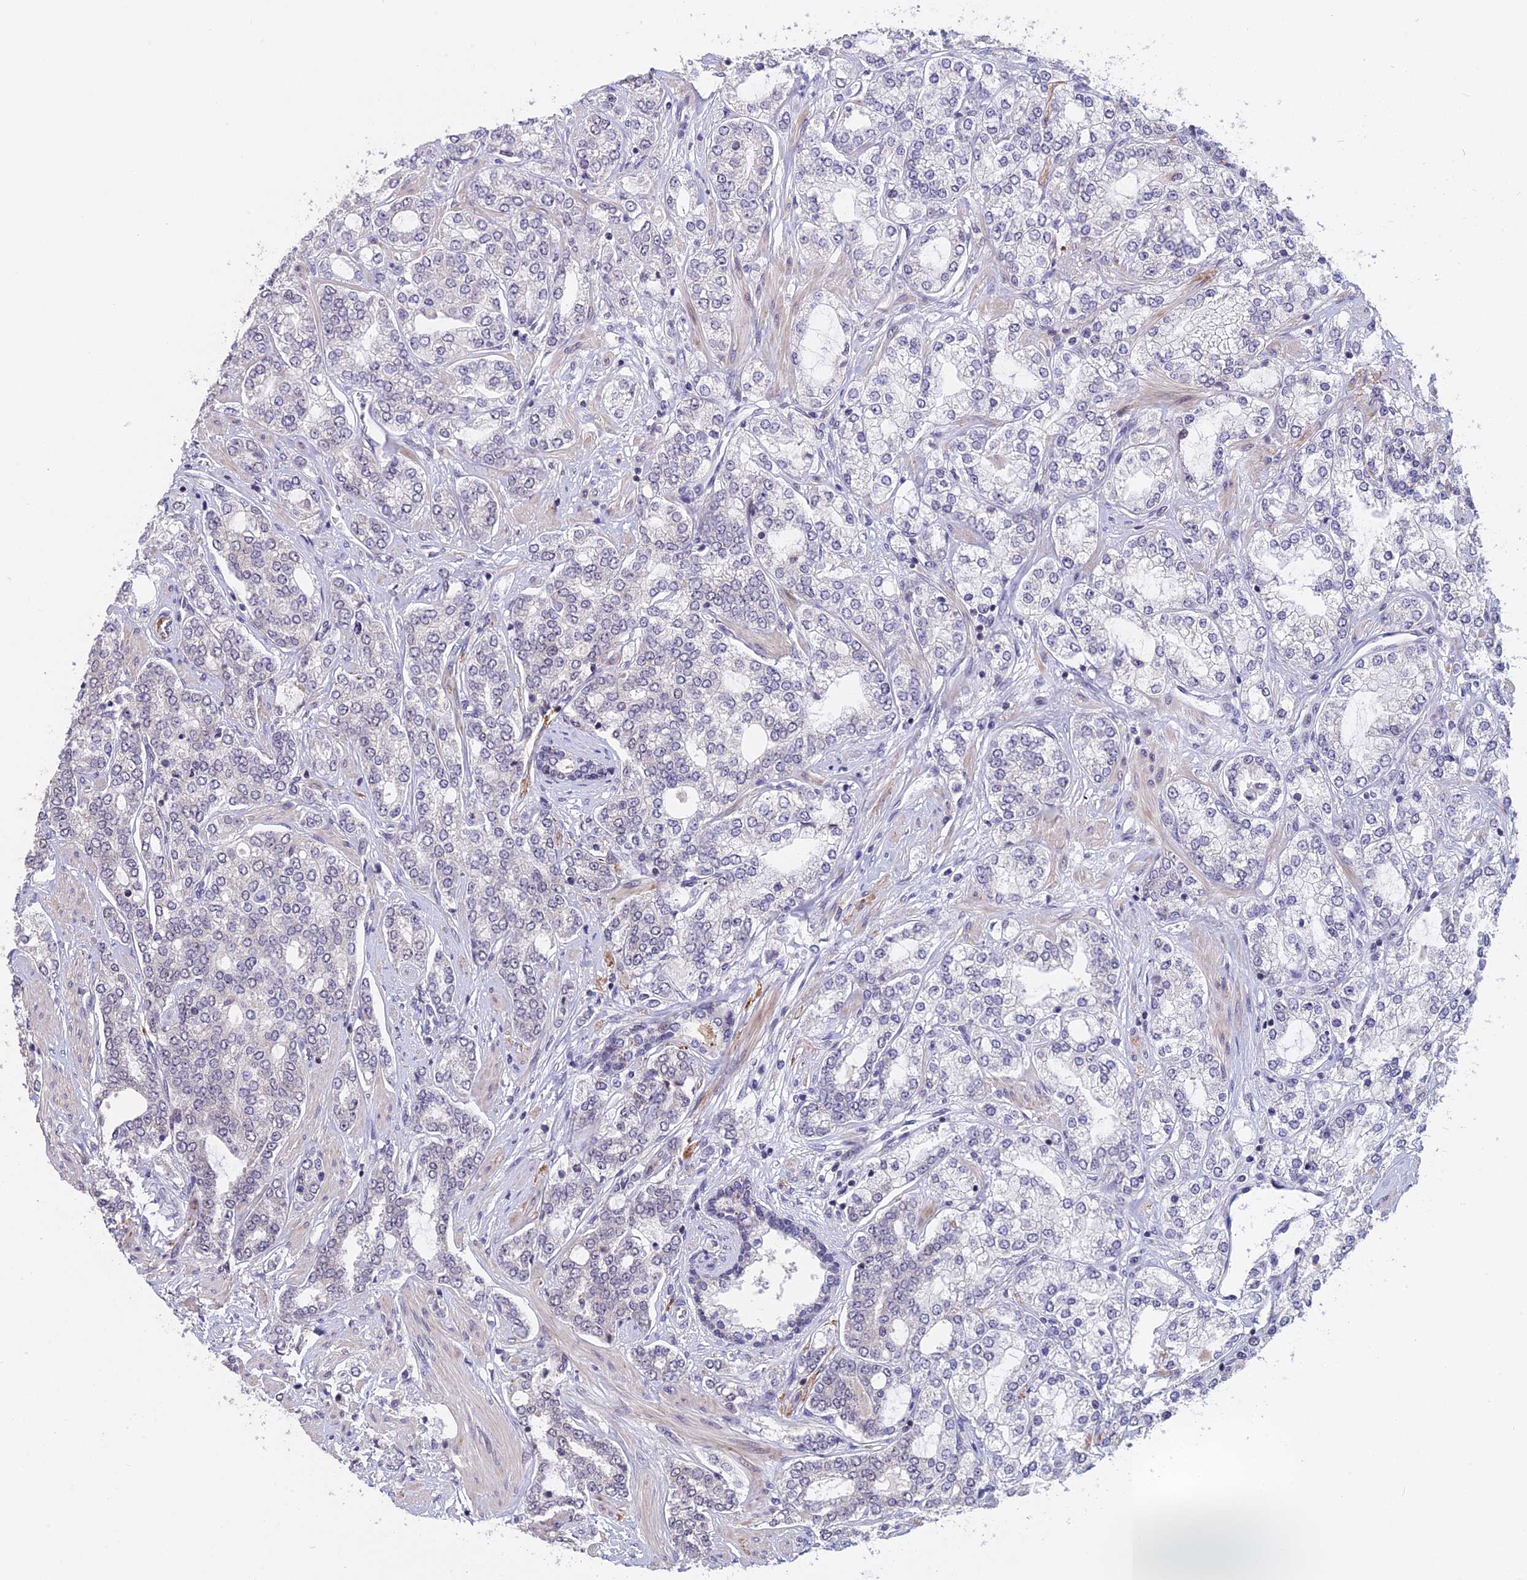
{"staining": {"intensity": "negative", "quantity": "none", "location": "none"}, "tissue": "prostate cancer", "cell_type": "Tumor cells", "image_type": "cancer", "snomed": [{"axis": "morphology", "description": "Adenocarcinoma, High grade"}, {"axis": "topography", "description": "Prostate"}], "caption": "Immunohistochemical staining of human adenocarcinoma (high-grade) (prostate) demonstrates no significant staining in tumor cells.", "gene": "POLR2C", "patient": {"sex": "male", "age": 64}}